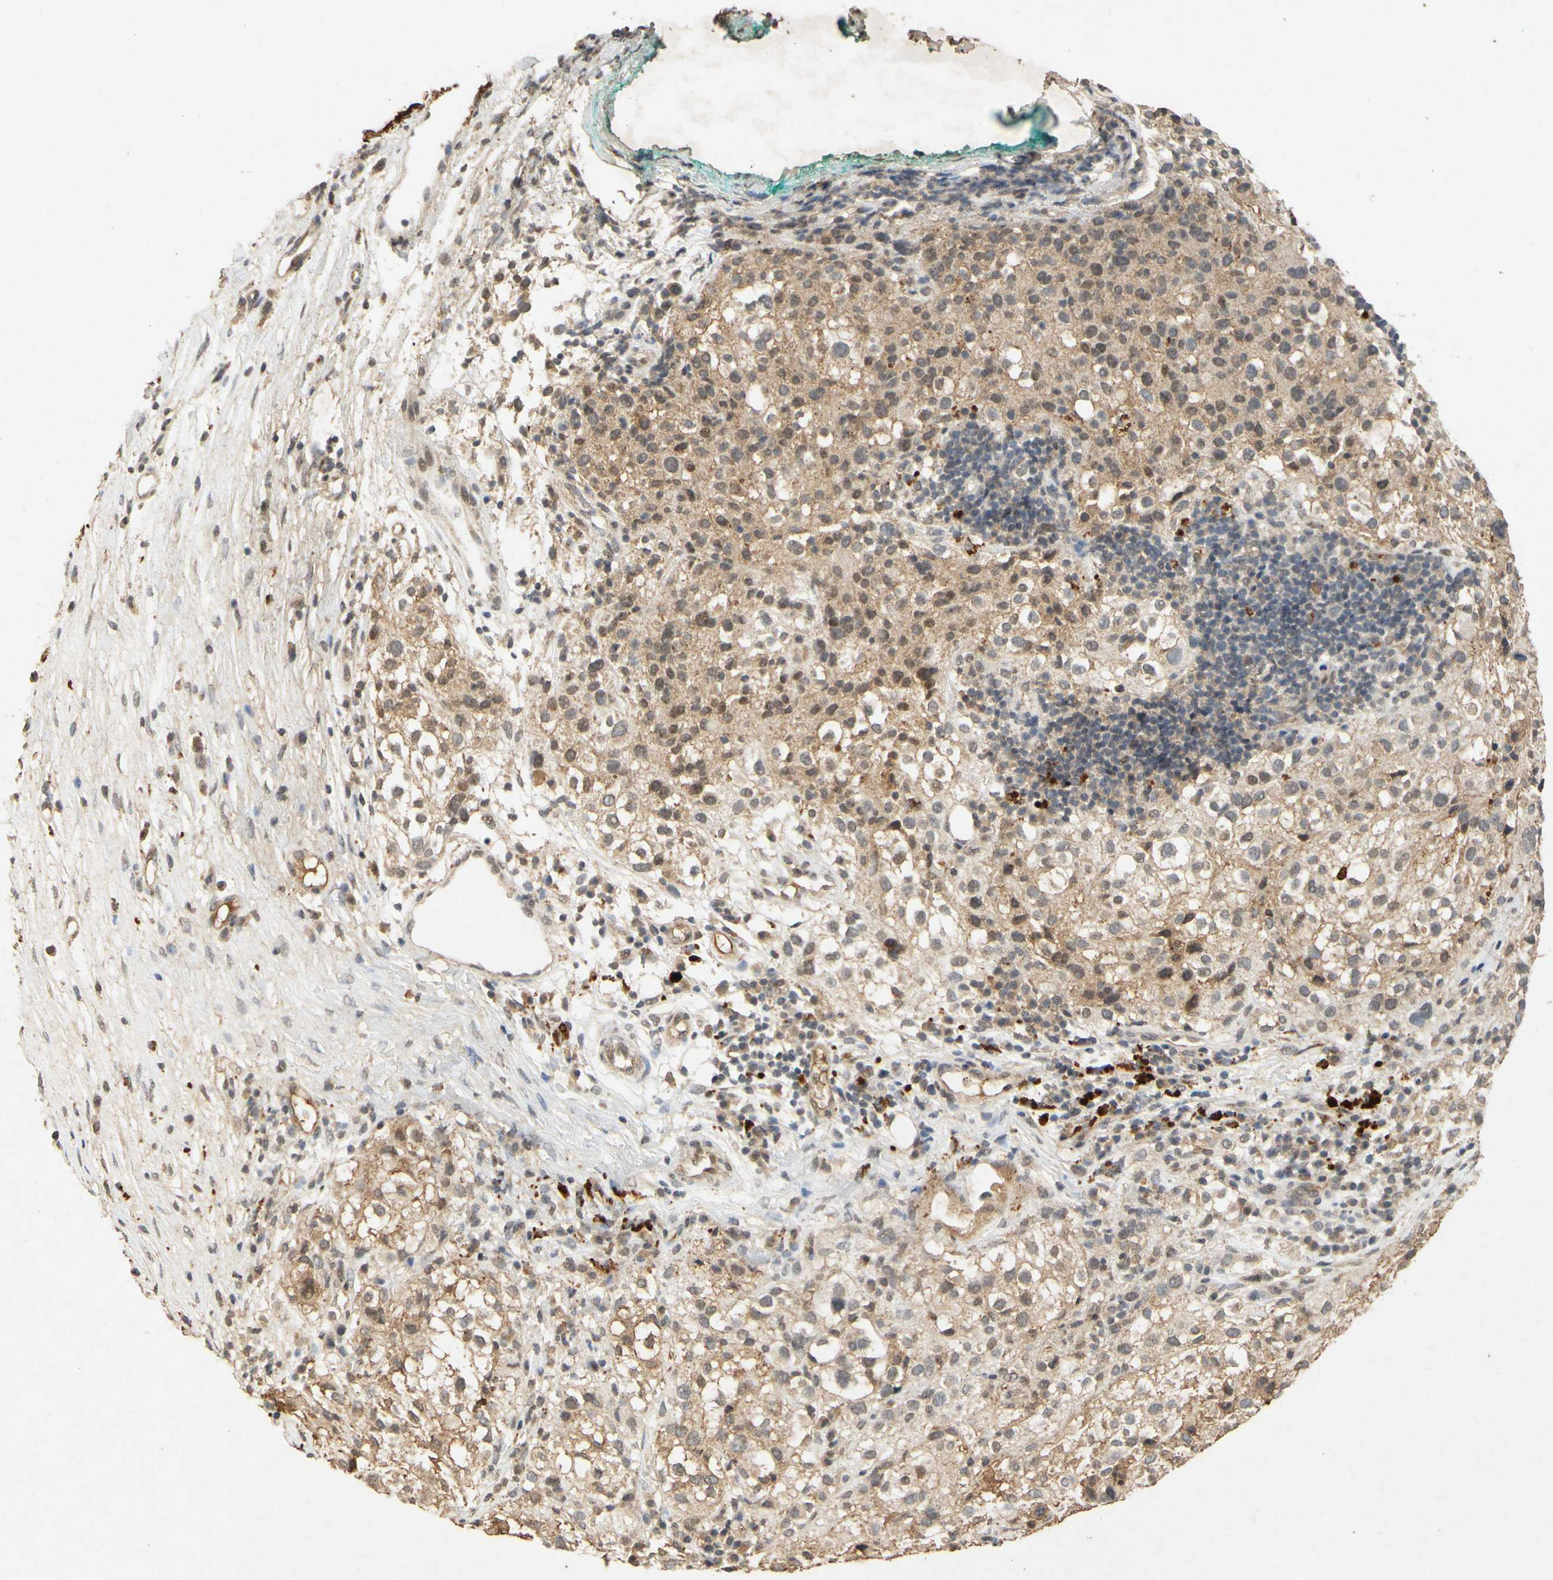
{"staining": {"intensity": "moderate", "quantity": ">75%", "location": "cytoplasmic/membranous"}, "tissue": "melanoma", "cell_type": "Tumor cells", "image_type": "cancer", "snomed": [{"axis": "morphology", "description": "Necrosis, NOS"}, {"axis": "morphology", "description": "Malignant melanoma, NOS"}, {"axis": "topography", "description": "Skin"}], "caption": "There is medium levels of moderate cytoplasmic/membranous expression in tumor cells of melanoma, as demonstrated by immunohistochemical staining (brown color).", "gene": "CP", "patient": {"sex": "female", "age": 87}}